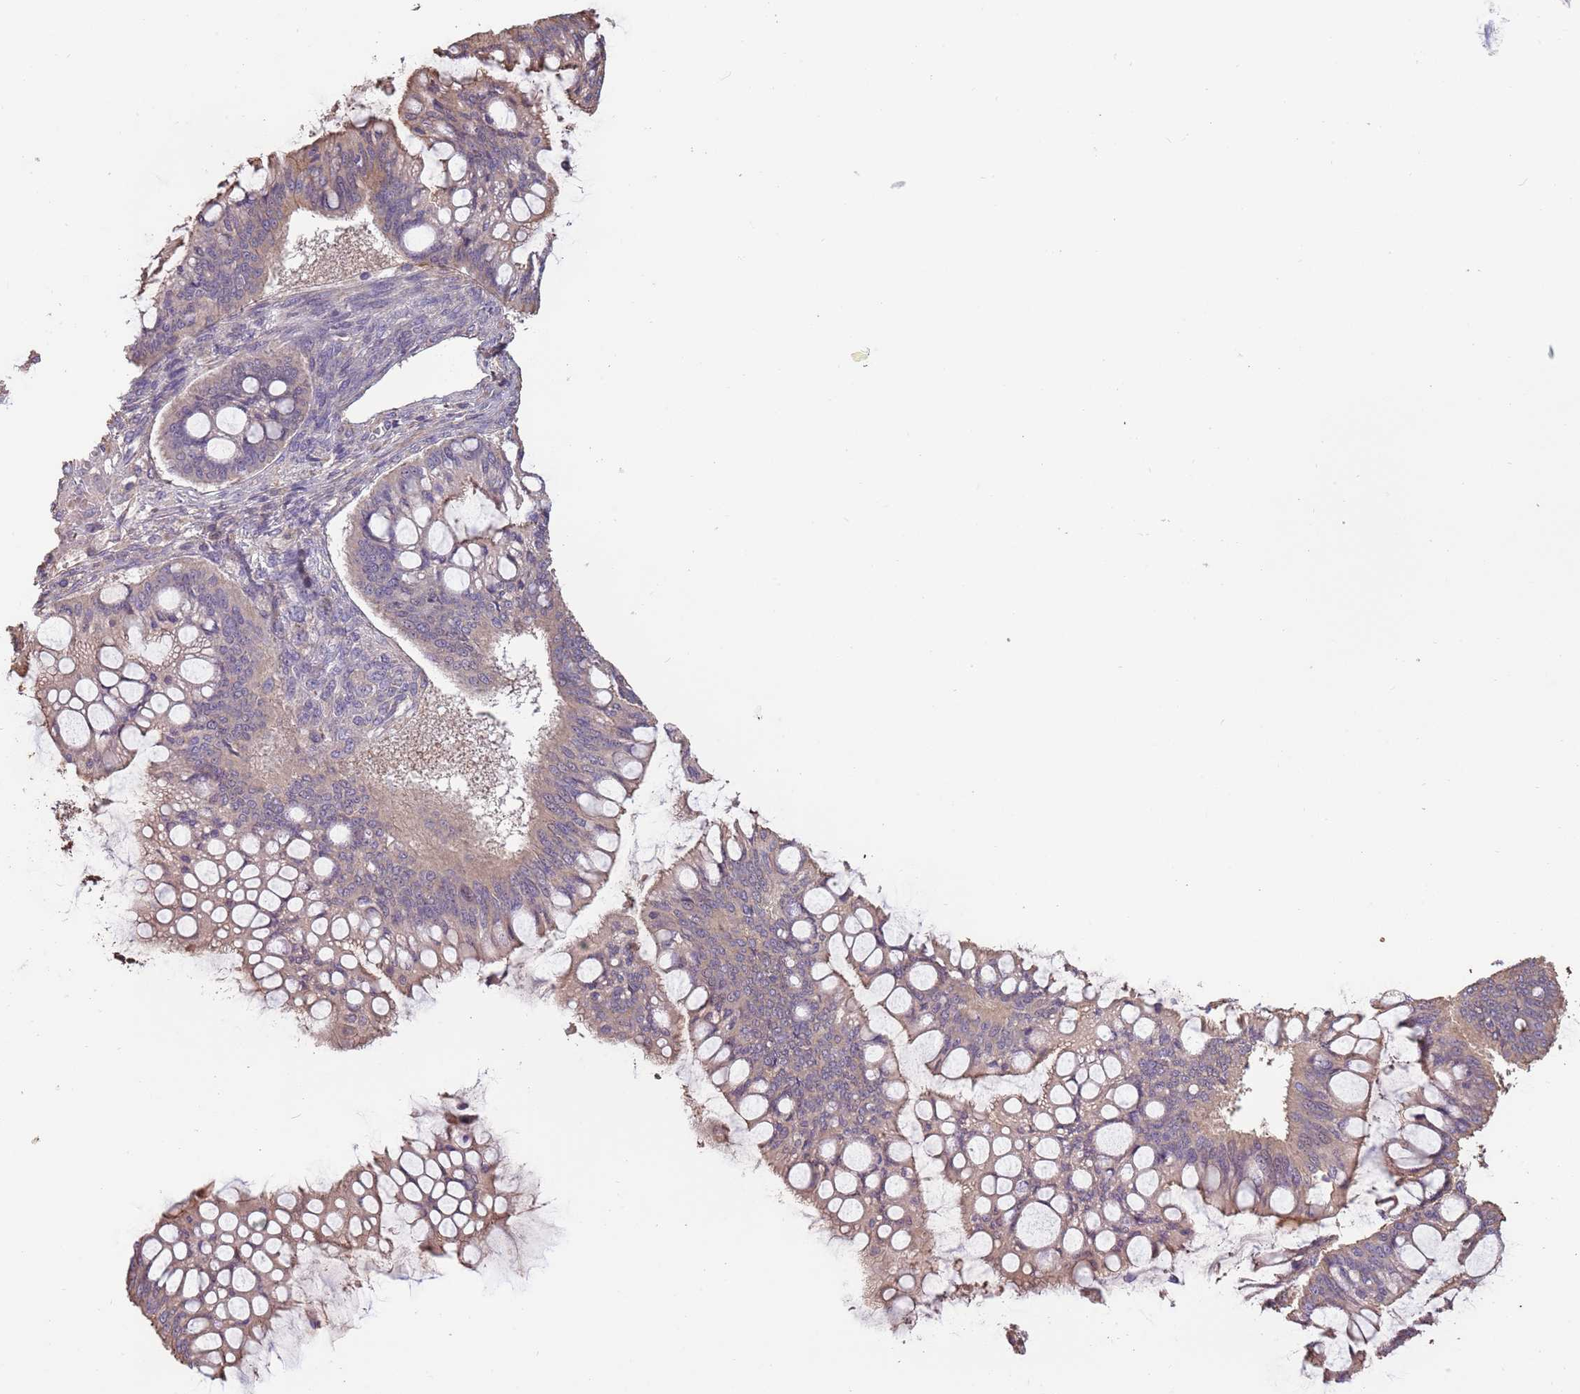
{"staining": {"intensity": "weak", "quantity": "25%-75%", "location": "cytoplasmic/membranous"}, "tissue": "ovarian cancer", "cell_type": "Tumor cells", "image_type": "cancer", "snomed": [{"axis": "morphology", "description": "Cystadenocarcinoma, mucinous, NOS"}, {"axis": "topography", "description": "Ovary"}], "caption": "Protein expression analysis of human ovarian mucinous cystadenocarcinoma reveals weak cytoplasmic/membranous expression in about 25%-75% of tumor cells.", "gene": "FECH", "patient": {"sex": "female", "age": 73}}